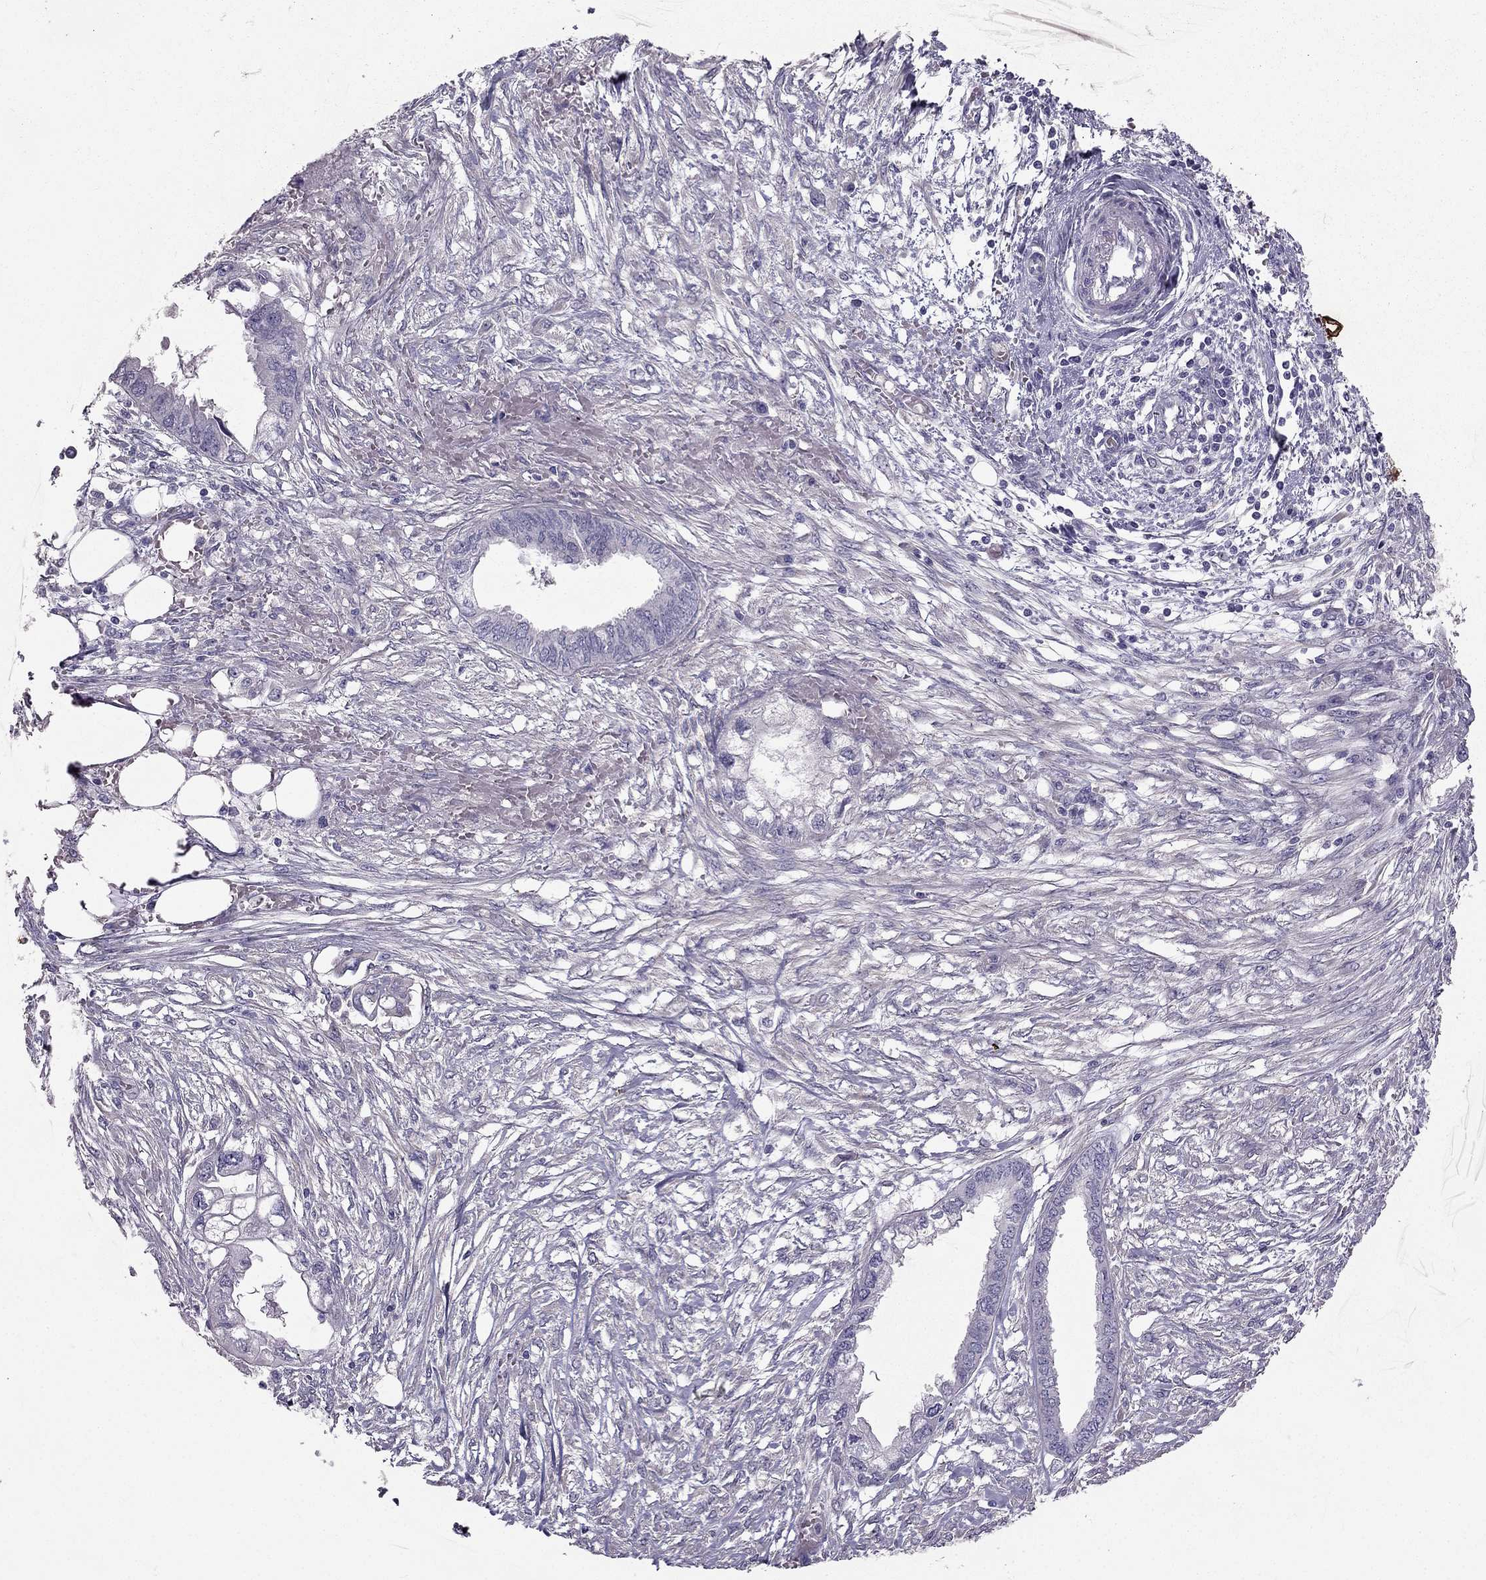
{"staining": {"intensity": "negative", "quantity": "none", "location": "none"}, "tissue": "endometrial cancer", "cell_type": "Tumor cells", "image_type": "cancer", "snomed": [{"axis": "morphology", "description": "Adenocarcinoma, NOS"}, {"axis": "morphology", "description": "Adenocarcinoma, metastatic, NOS"}, {"axis": "topography", "description": "Adipose tissue"}, {"axis": "topography", "description": "Endometrium"}], "caption": "Tumor cells are negative for brown protein staining in endometrial cancer (metastatic adenocarcinoma).", "gene": "SYT5", "patient": {"sex": "female", "age": 67}}